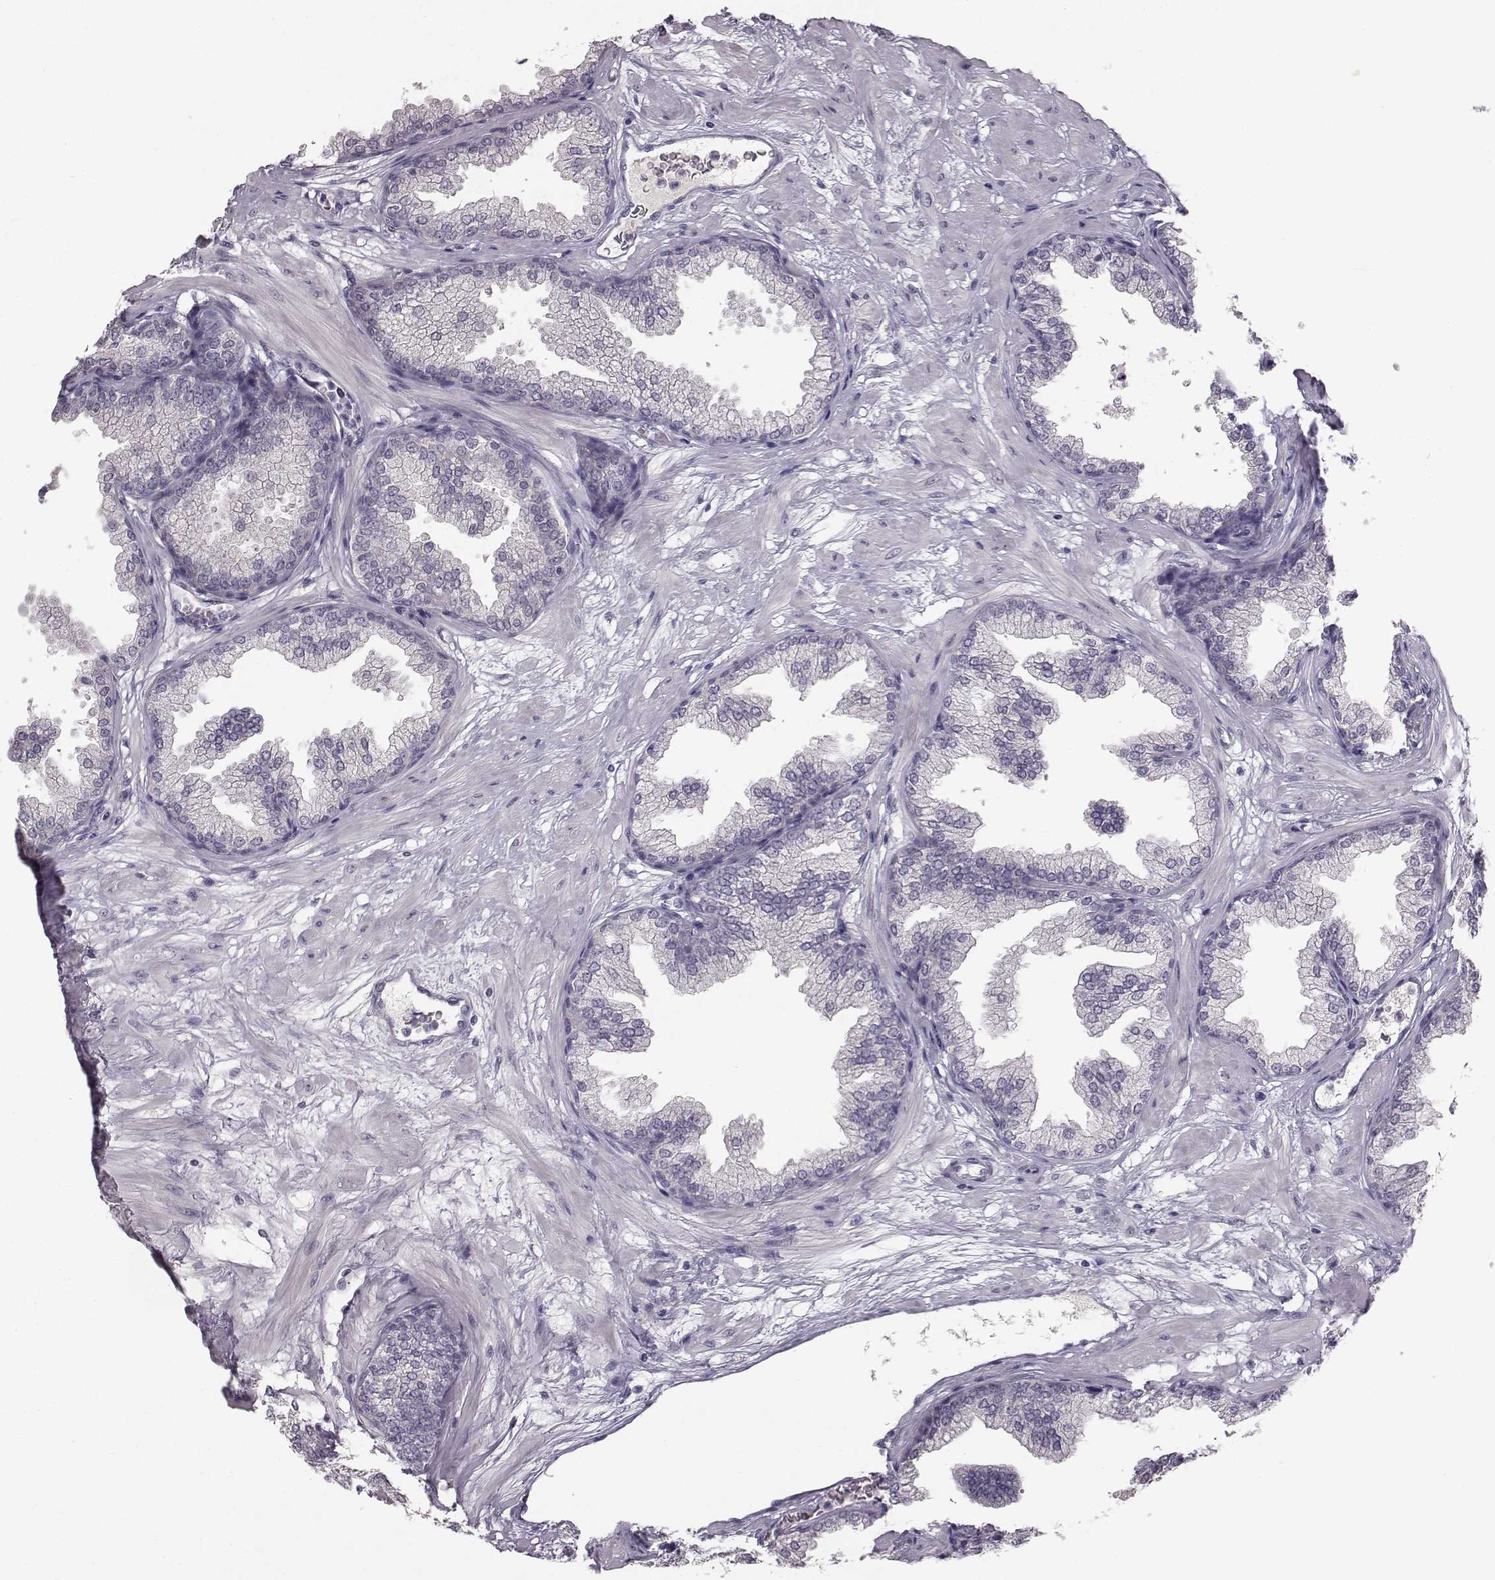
{"staining": {"intensity": "negative", "quantity": "none", "location": "none"}, "tissue": "prostate", "cell_type": "Glandular cells", "image_type": "normal", "snomed": [{"axis": "morphology", "description": "Normal tissue, NOS"}, {"axis": "topography", "description": "Prostate"}], "caption": "IHC photomicrograph of normal prostate stained for a protein (brown), which reveals no staining in glandular cells. (DAB (3,3'-diaminobenzidine) immunohistochemistry (IHC) with hematoxylin counter stain).", "gene": "SPAG17", "patient": {"sex": "male", "age": 37}}